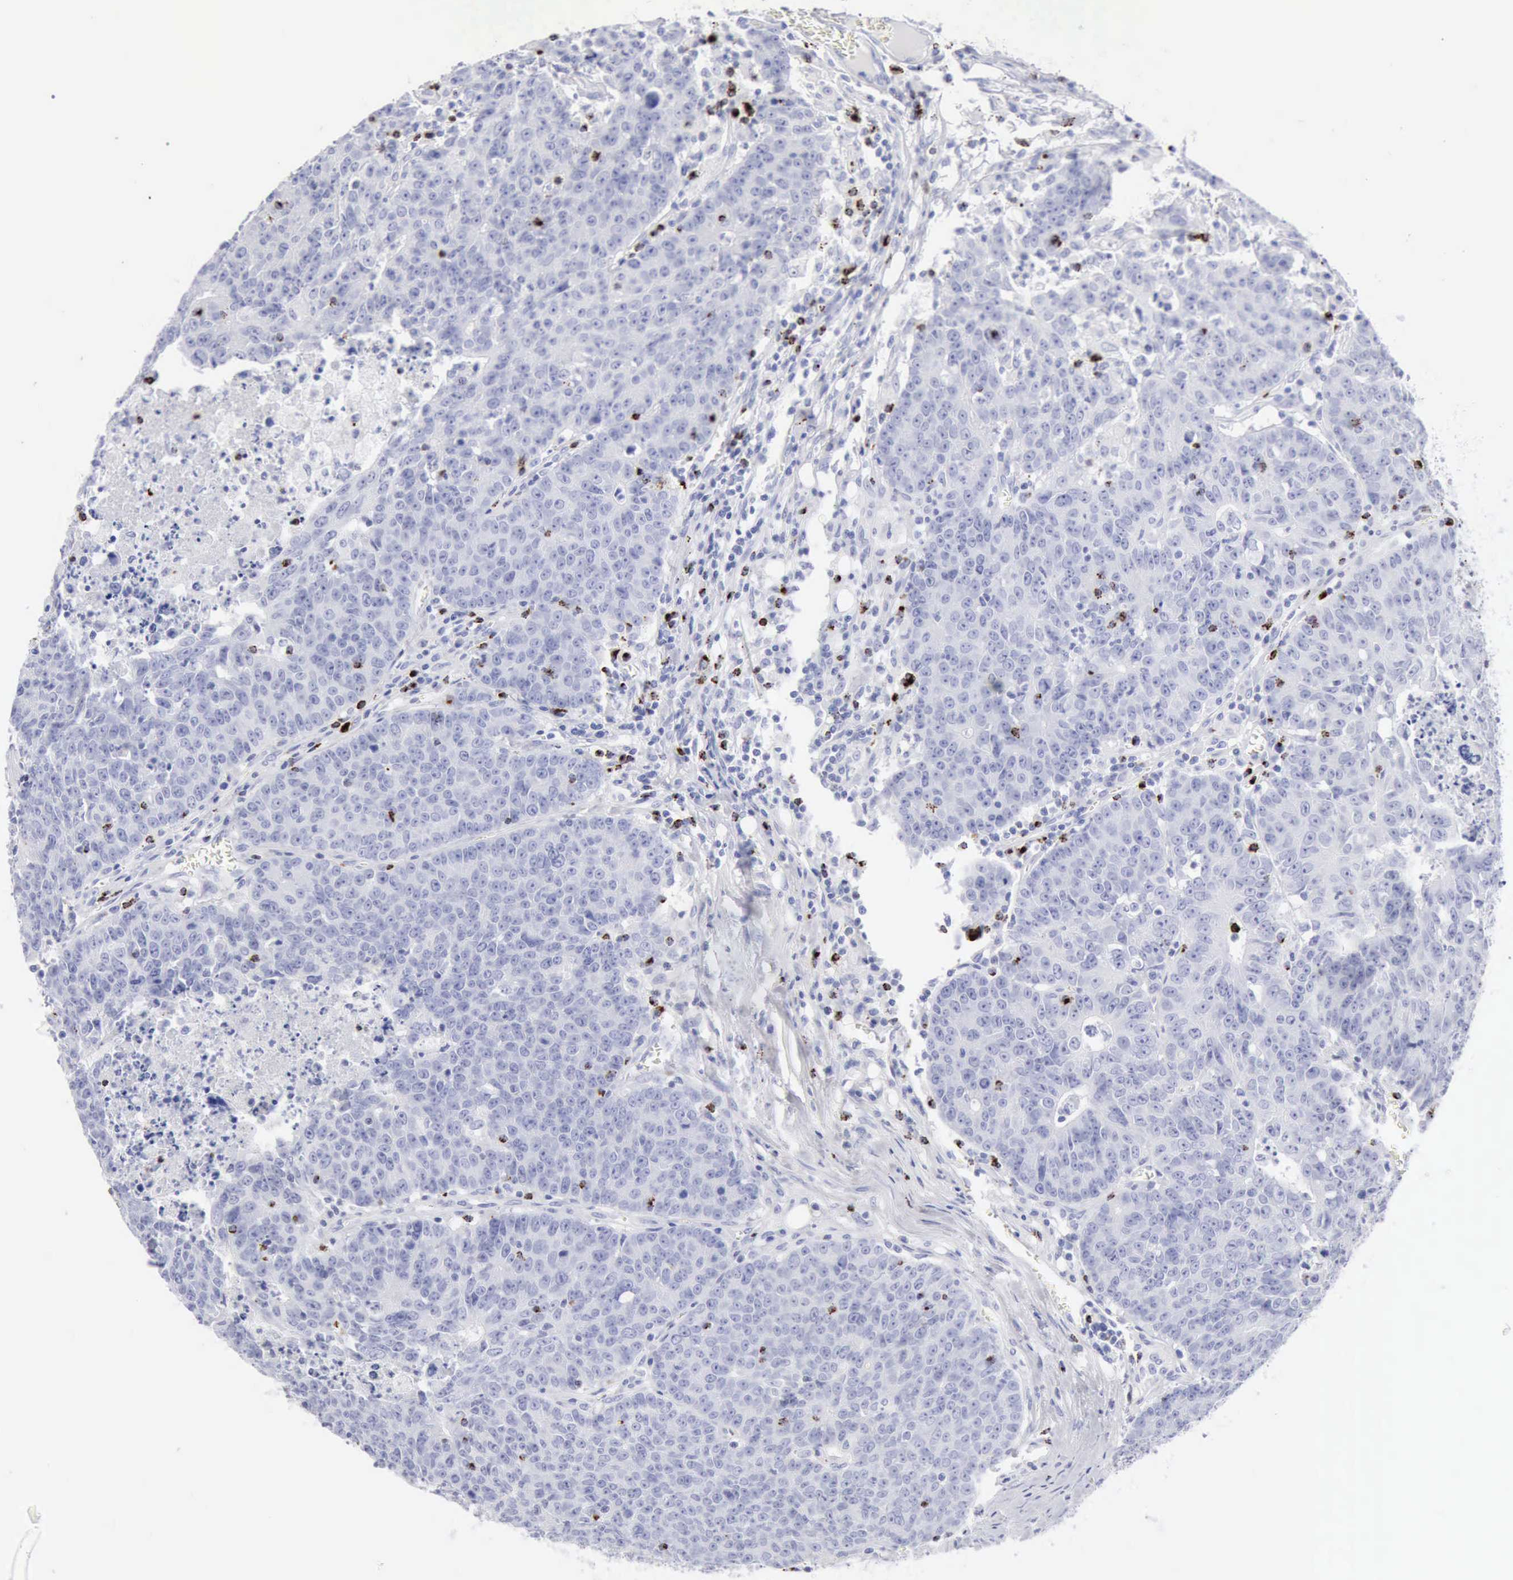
{"staining": {"intensity": "negative", "quantity": "none", "location": "none"}, "tissue": "colorectal cancer", "cell_type": "Tumor cells", "image_type": "cancer", "snomed": [{"axis": "morphology", "description": "Adenocarcinoma, NOS"}, {"axis": "topography", "description": "Colon"}], "caption": "This is an IHC histopathology image of adenocarcinoma (colorectal). There is no expression in tumor cells.", "gene": "GZMB", "patient": {"sex": "female", "age": 53}}